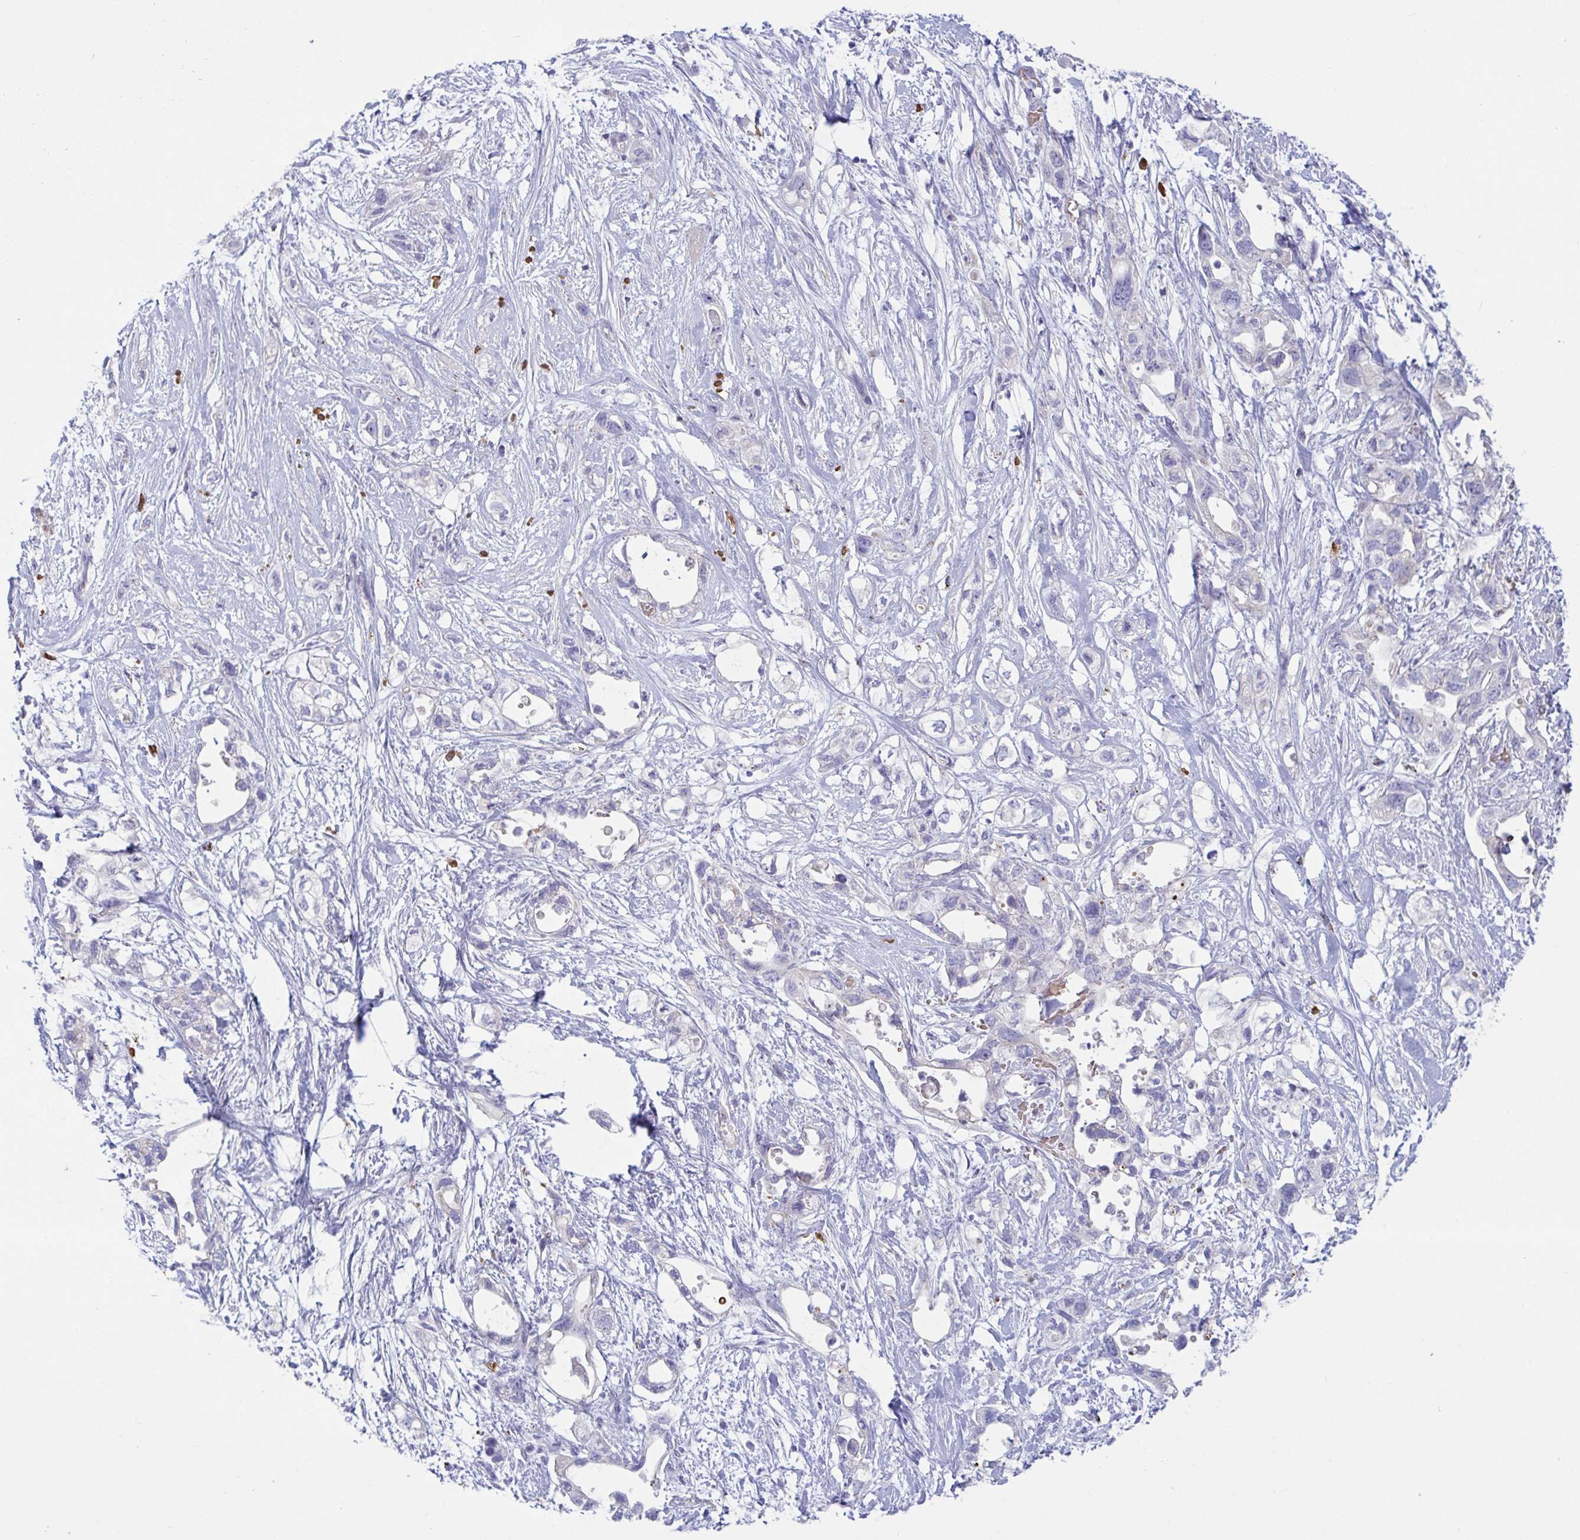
{"staining": {"intensity": "negative", "quantity": "none", "location": "none"}, "tissue": "pancreatic cancer", "cell_type": "Tumor cells", "image_type": "cancer", "snomed": [{"axis": "morphology", "description": "Adenocarcinoma, NOS"}, {"axis": "topography", "description": "Pancreas"}], "caption": "High power microscopy image of an immunohistochemistry (IHC) photomicrograph of adenocarcinoma (pancreatic), revealing no significant expression in tumor cells.", "gene": "TAS2R38", "patient": {"sex": "female", "age": 72}}